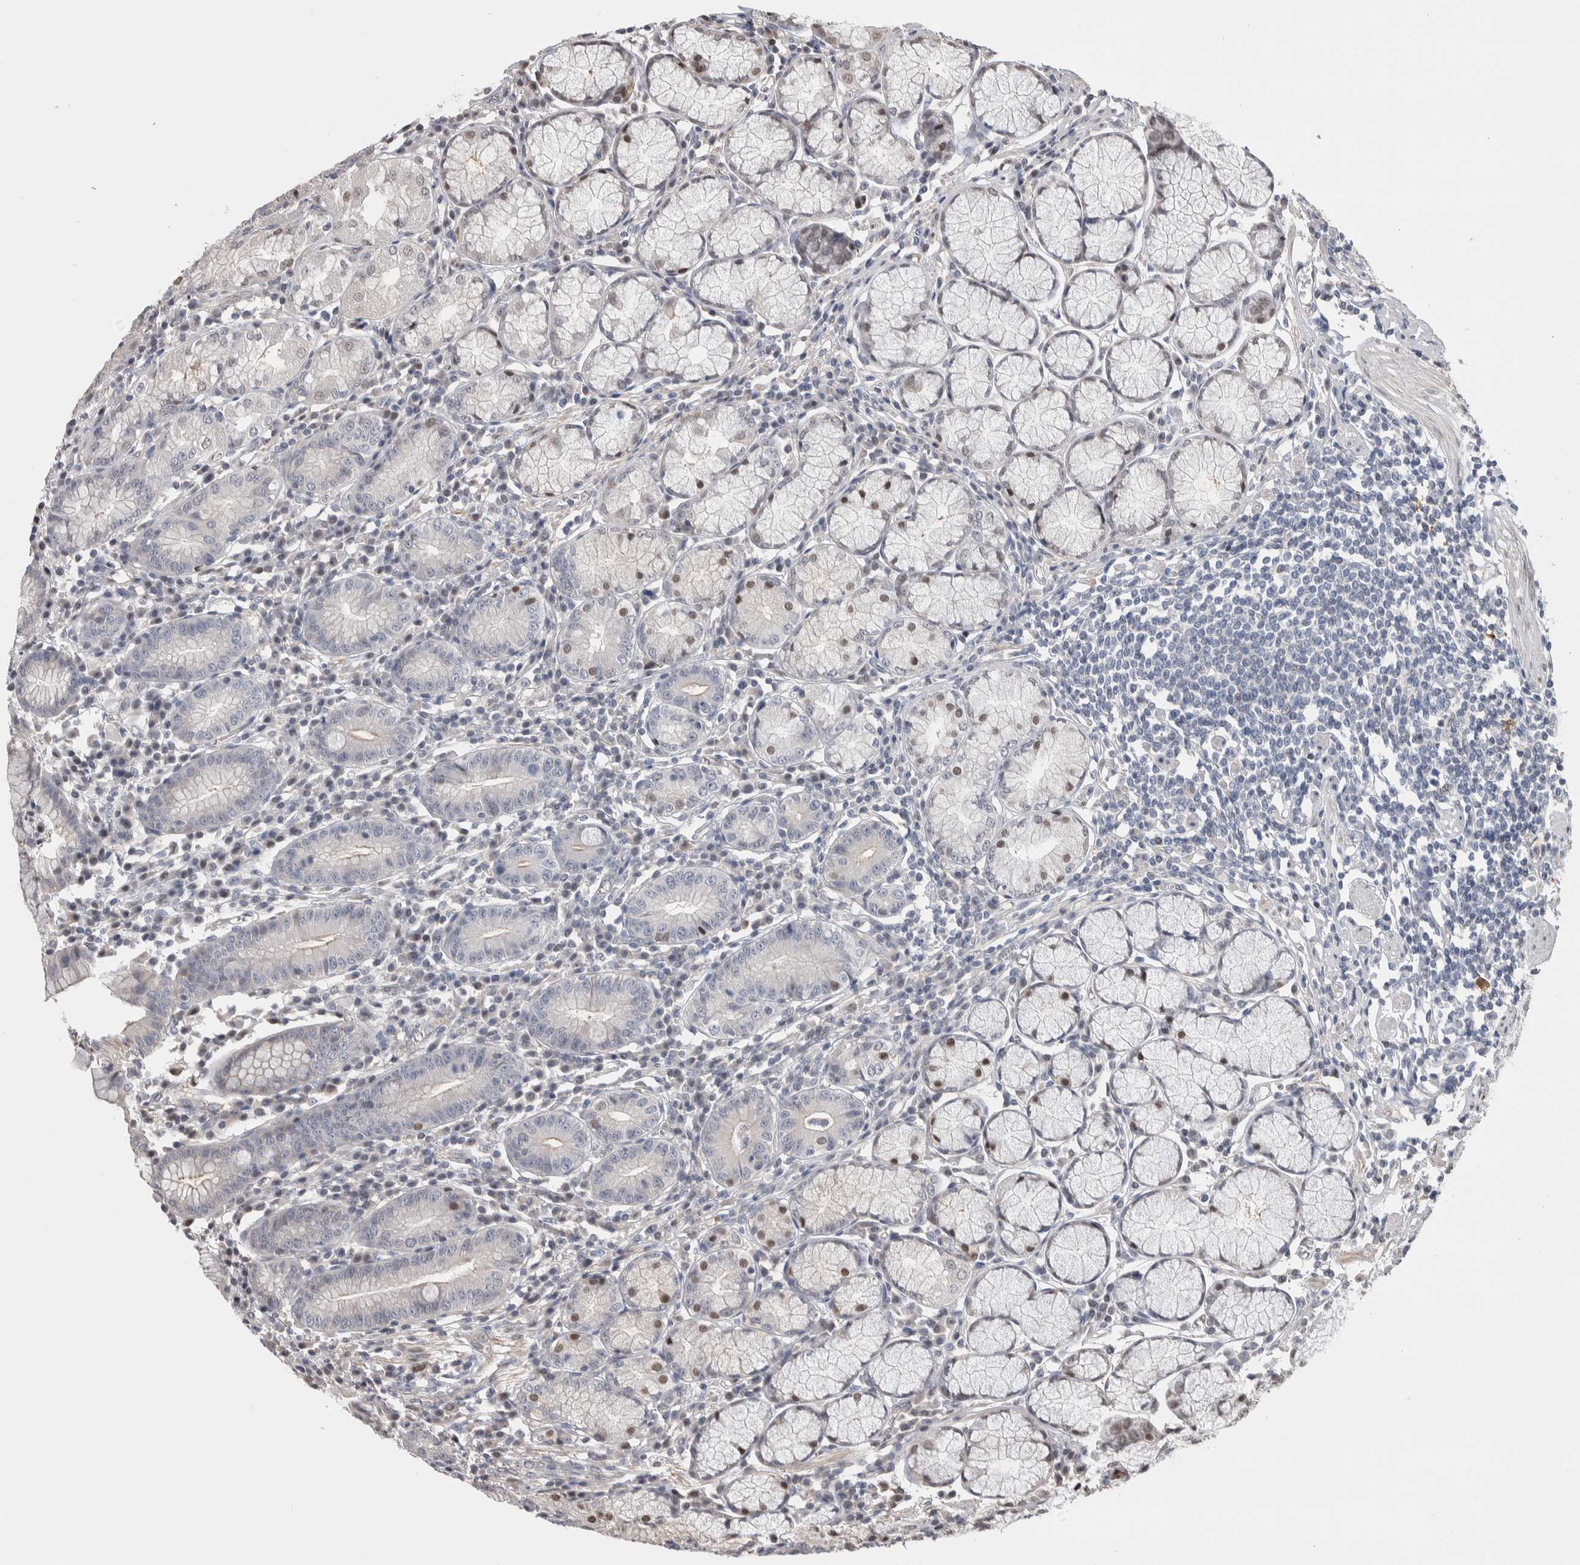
{"staining": {"intensity": "weak", "quantity": "<25%", "location": "nuclear"}, "tissue": "stomach", "cell_type": "Glandular cells", "image_type": "normal", "snomed": [{"axis": "morphology", "description": "Normal tissue, NOS"}, {"axis": "topography", "description": "Stomach"}], "caption": "IHC micrograph of normal stomach: stomach stained with DAB (3,3'-diaminobenzidine) displays no significant protein staining in glandular cells. (DAB (3,3'-diaminobenzidine) immunohistochemistry, high magnification).", "gene": "ZBTB49", "patient": {"sex": "male", "age": 55}}